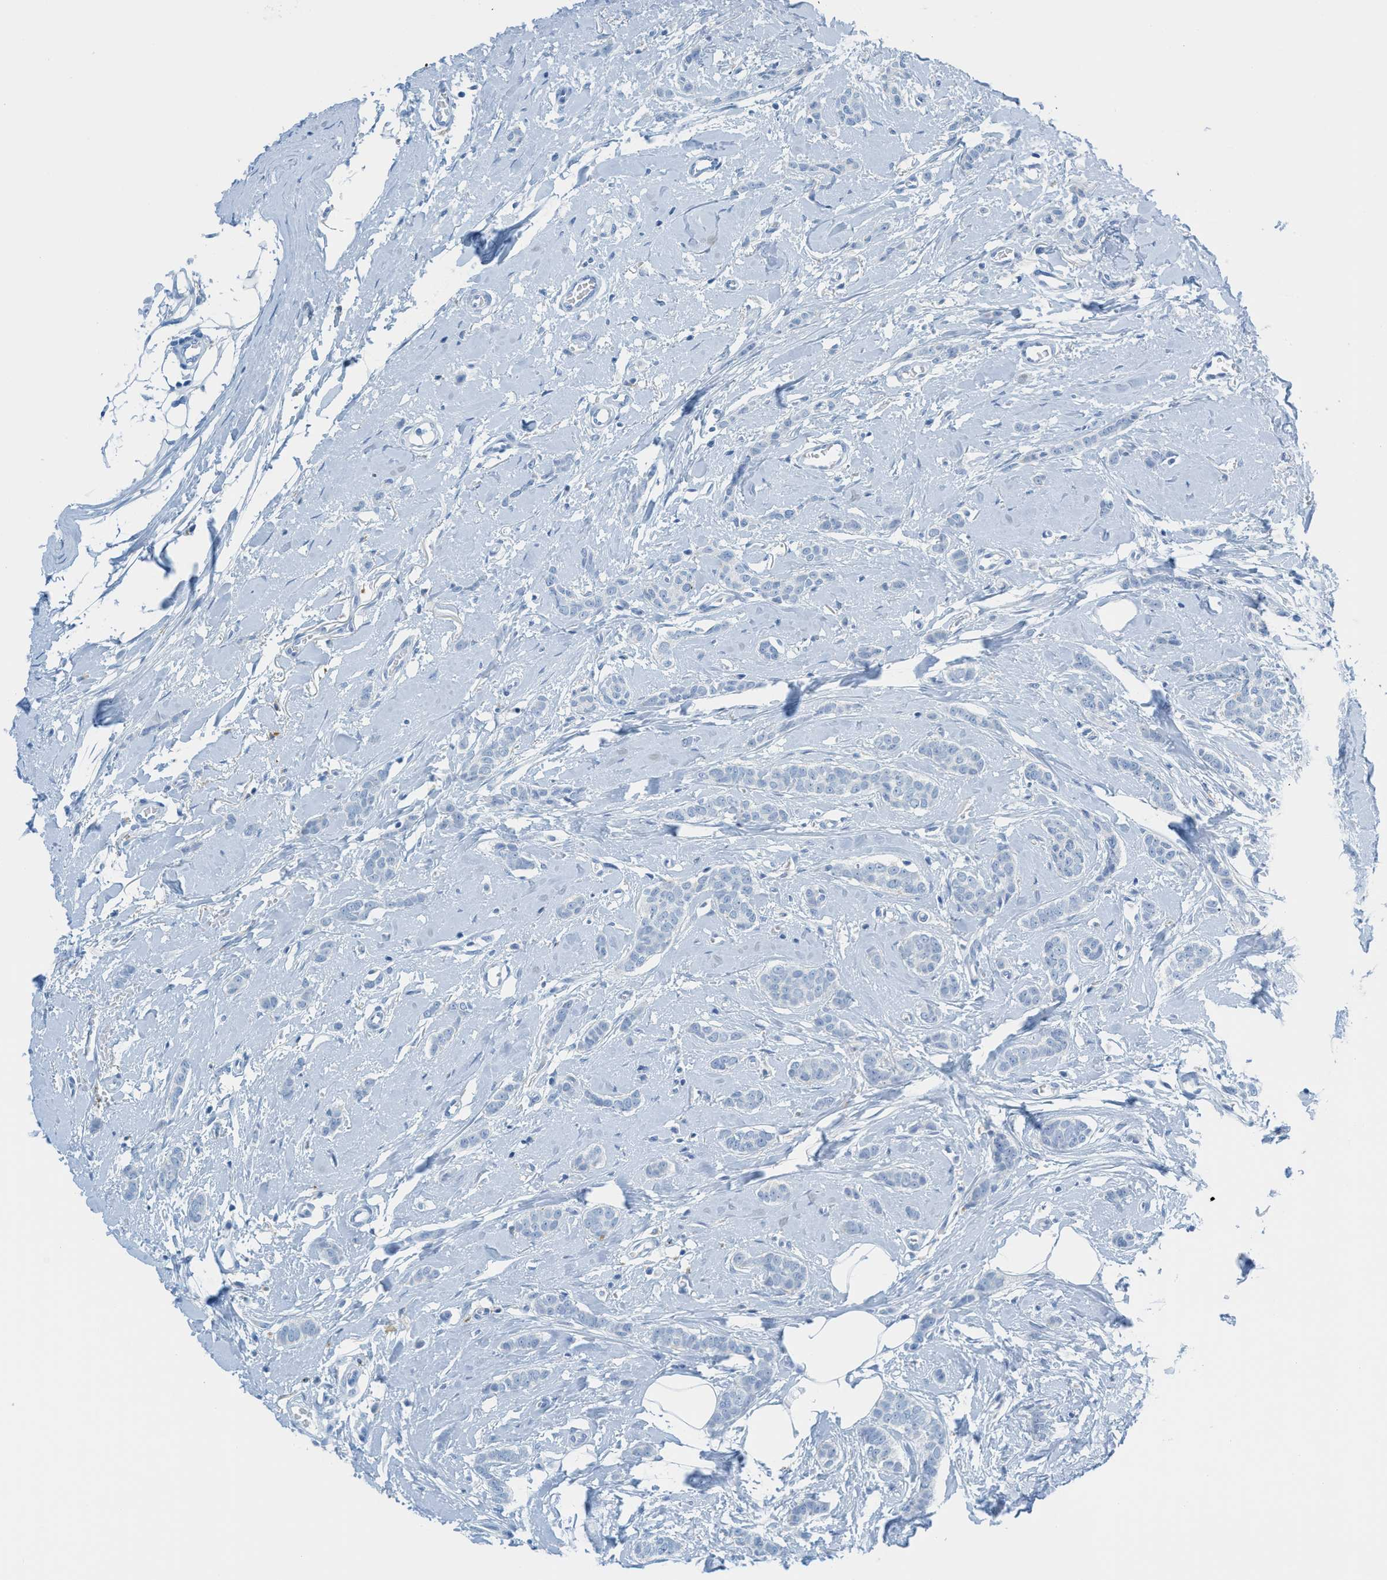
{"staining": {"intensity": "negative", "quantity": "none", "location": "none"}, "tissue": "breast cancer", "cell_type": "Tumor cells", "image_type": "cancer", "snomed": [{"axis": "morphology", "description": "Lobular carcinoma"}, {"axis": "topography", "description": "Skin"}, {"axis": "topography", "description": "Breast"}], "caption": "This is an immunohistochemistry (IHC) histopathology image of human breast cancer. There is no positivity in tumor cells.", "gene": "C21orf62", "patient": {"sex": "female", "age": 46}}